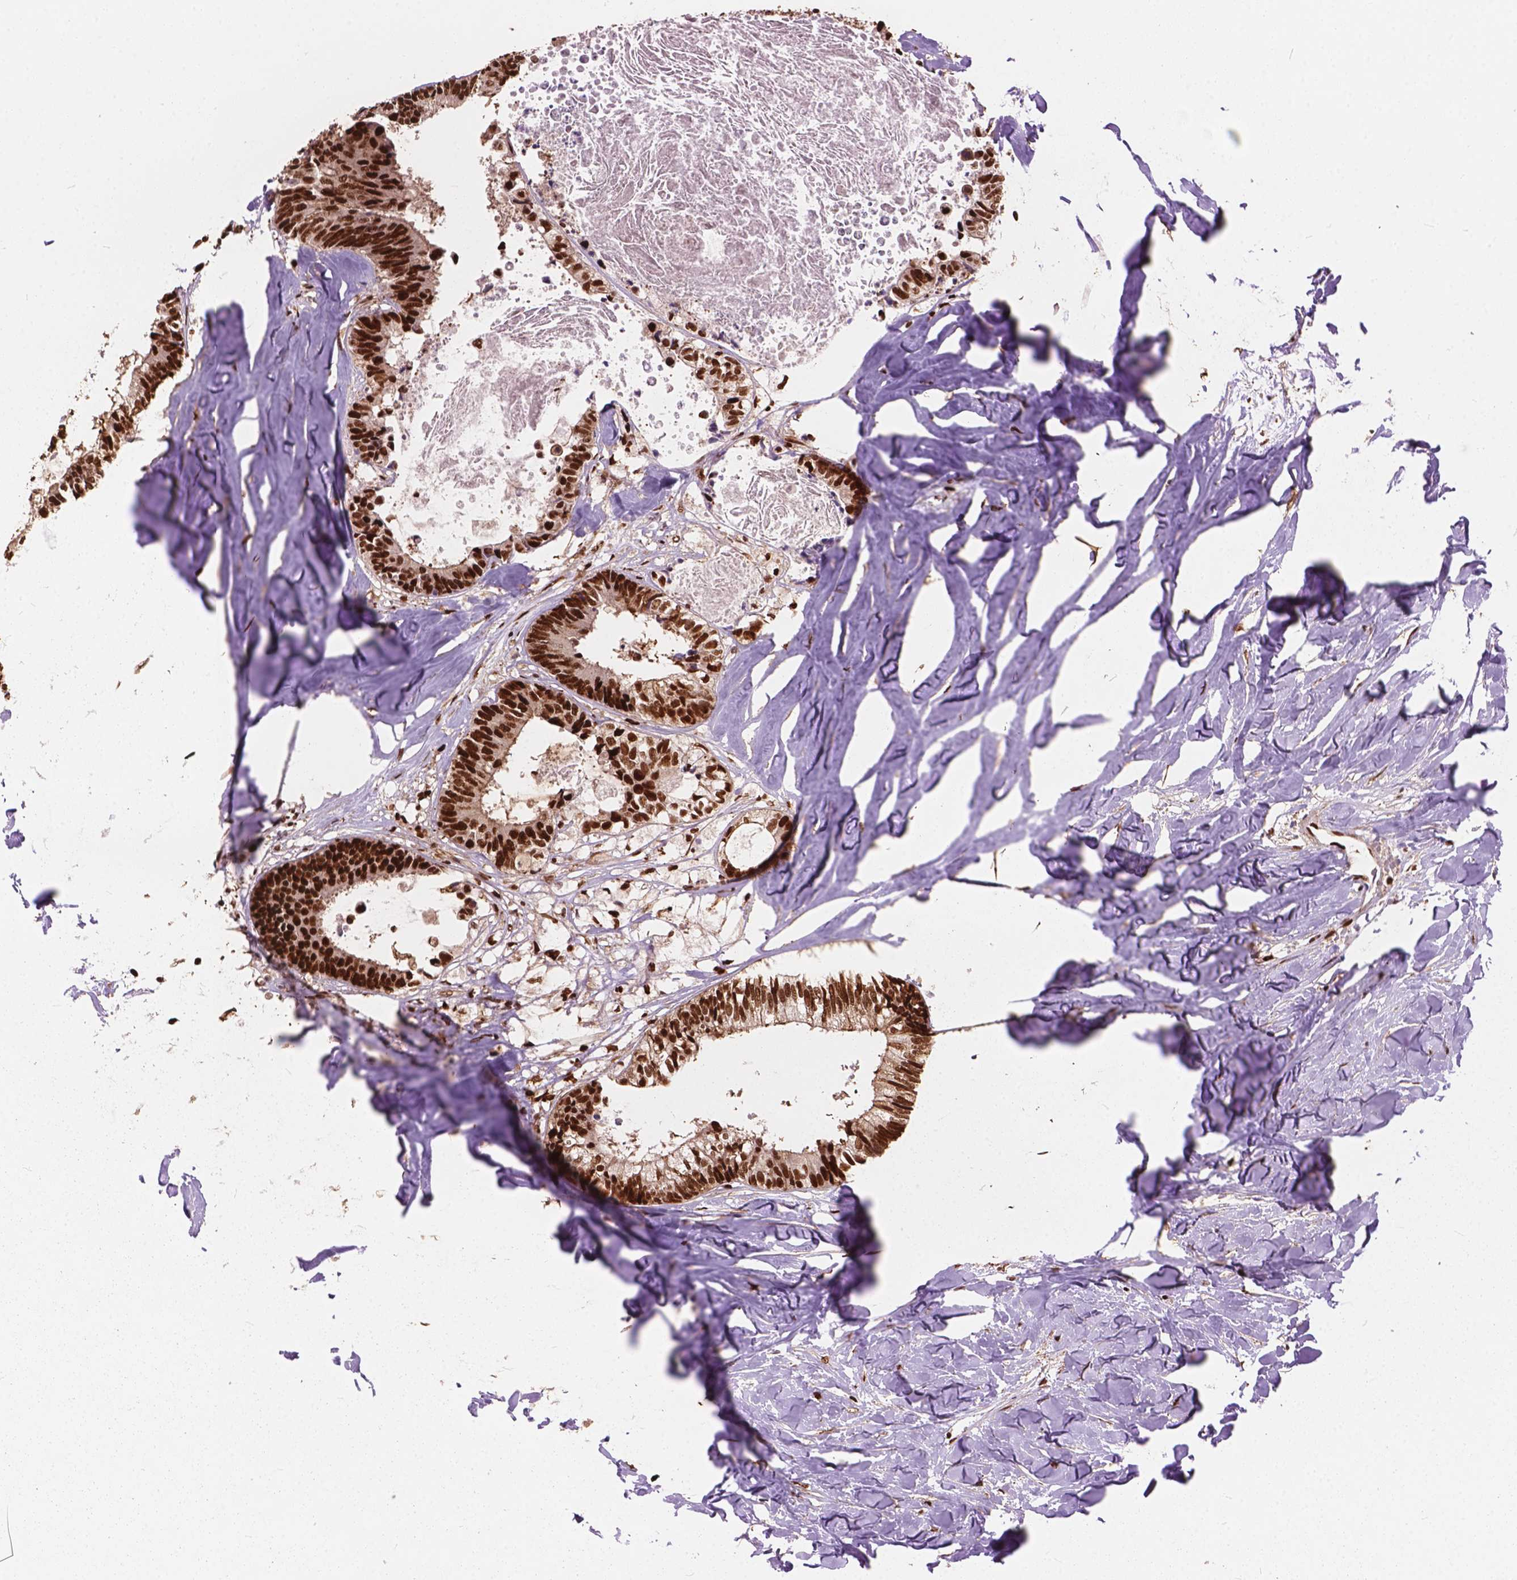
{"staining": {"intensity": "strong", "quantity": ">75%", "location": "nuclear"}, "tissue": "colorectal cancer", "cell_type": "Tumor cells", "image_type": "cancer", "snomed": [{"axis": "morphology", "description": "Adenocarcinoma, NOS"}, {"axis": "topography", "description": "Colon"}, {"axis": "topography", "description": "Rectum"}], "caption": "Protein staining shows strong nuclear positivity in about >75% of tumor cells in colorectal cancer (adenocarcinoma).", "gene": "ANP32B", "patient": {"sex": "male", "age": 57}}